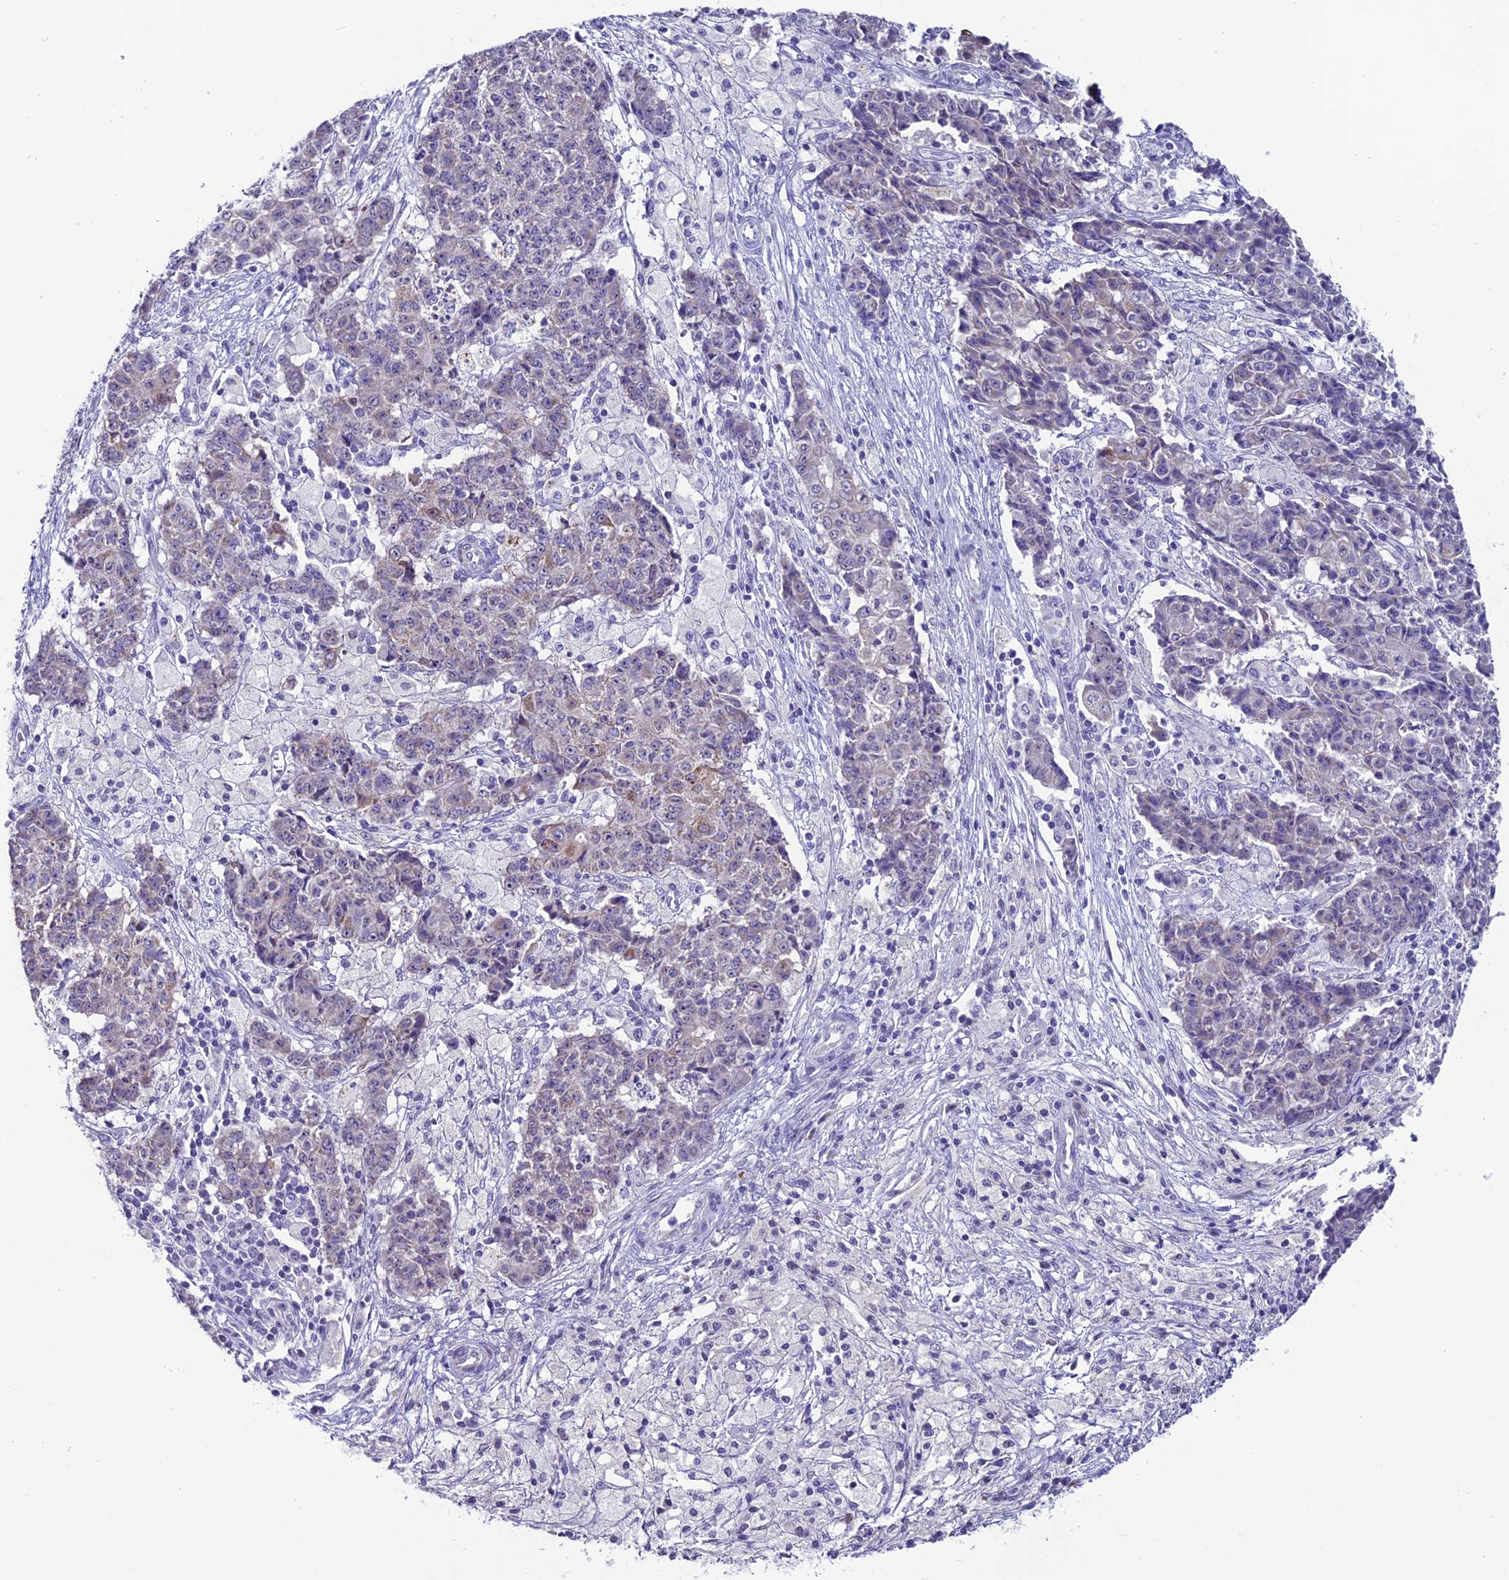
{"staining": {"intensity": "weak", "quantity": "<25%", "location": "cytoplasmic/membranous"}, "tissue": "ovarian cancer", "cell_type": "Tumor cells", "image_type": "cancer", "snomed": [{"axis": "morphology", "description": "Carcinoma, endometroid"}, {"axis": "topography", "description": "Ovary"}], "caption": "Photomicrograph shows no protein staining in tumor cells of ovarian endometroid carcinoma tissue. (Brightfield microscopy of DAB (3,3'-diaminobenzidine) immunohistochemistry at high magnification).", "gene": "SLC10A1", "patient": {"sex": "female", "age": 42}}